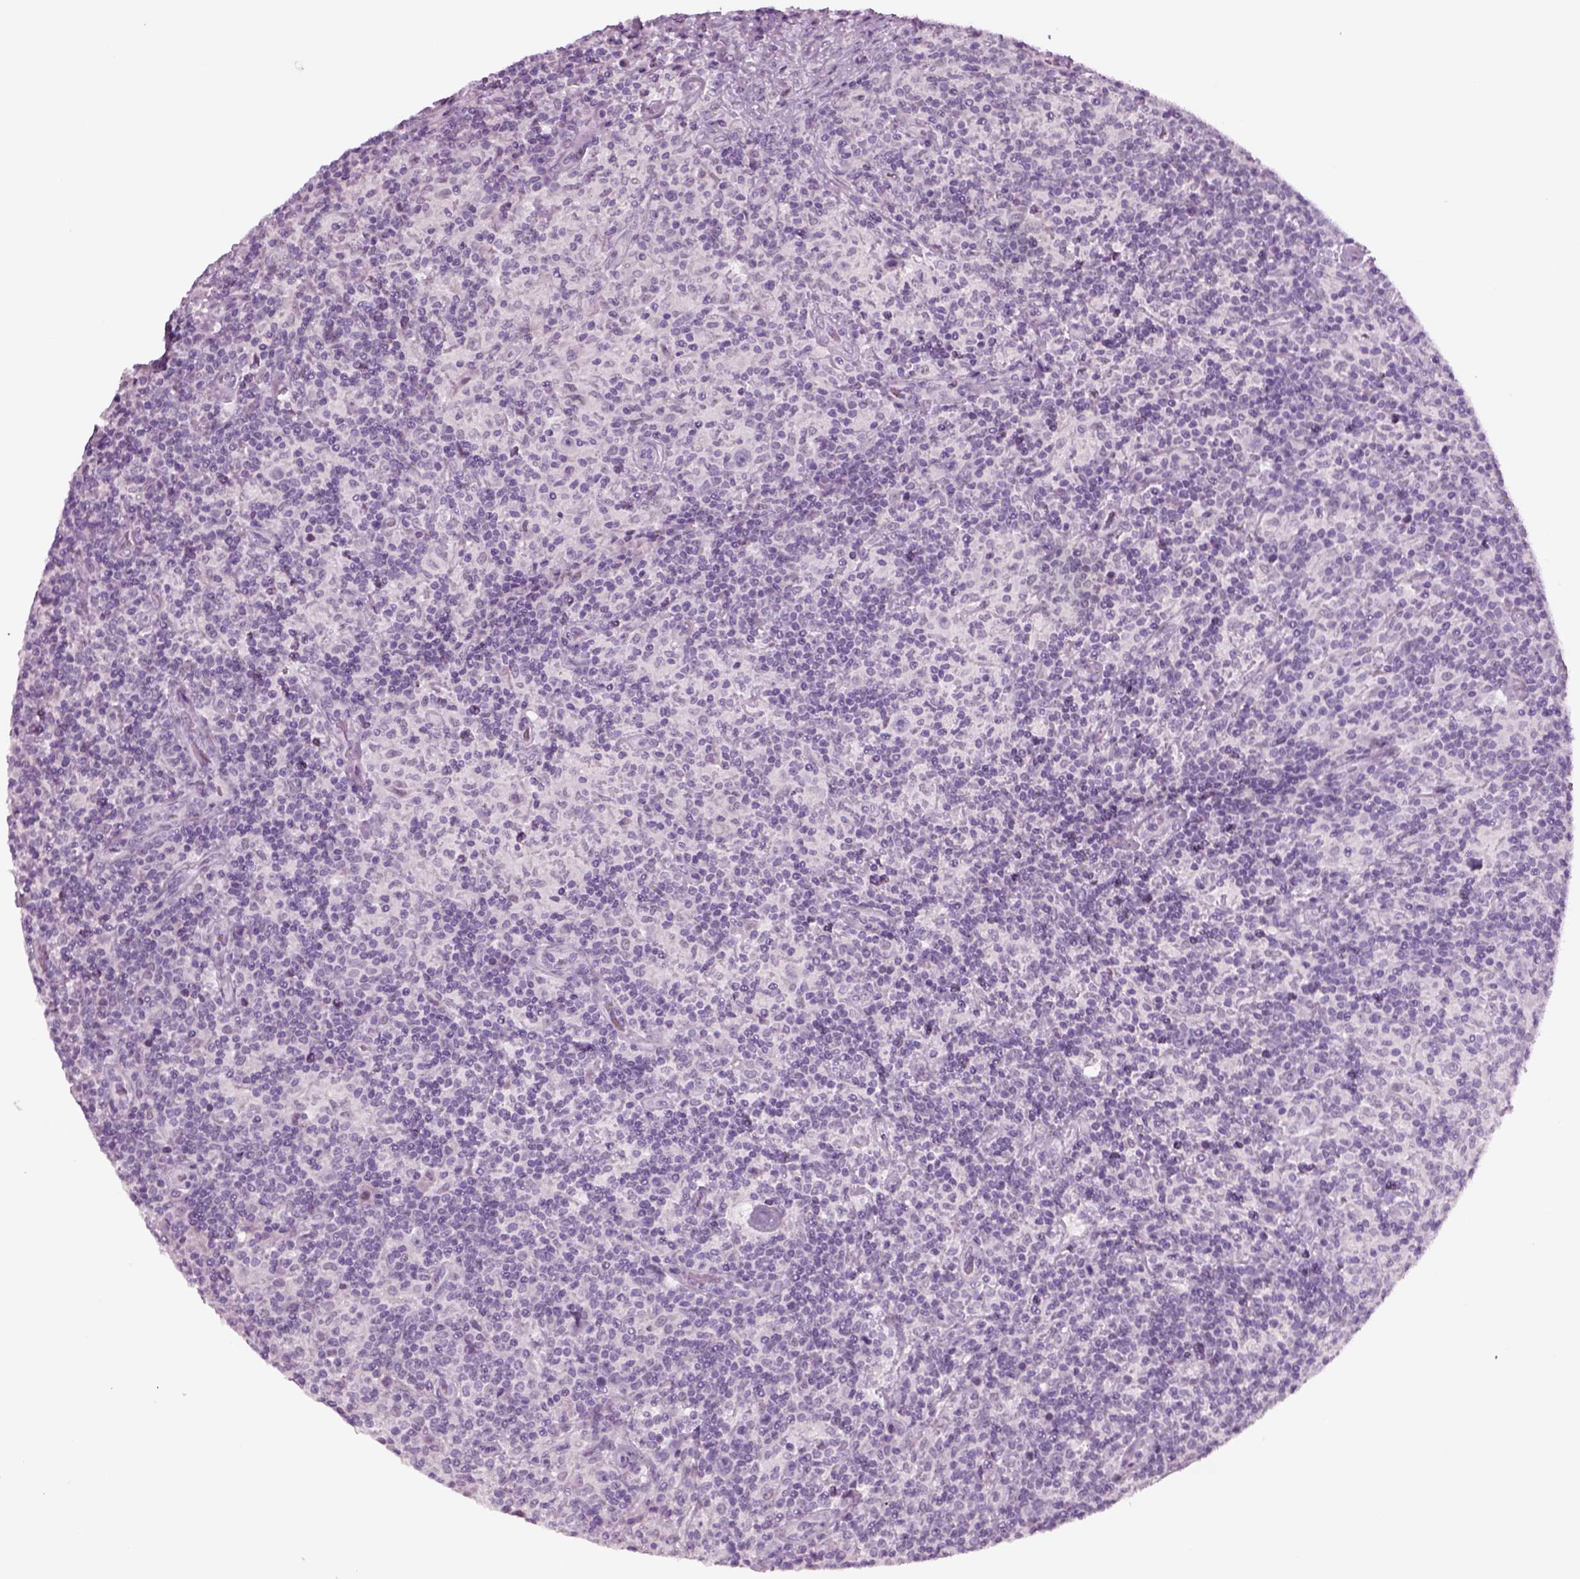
{"staining": {"intensity": "negative", "quantity": "none", "location": "none"}, "tissue": "lymphoma", "cell_type": "Tumor cells", "image_type": "cancer", "snomed": [{"axis": "morphology", "description": "Hodgkin's disease, NOS"}, {"axis": "topography", "description": "Lymph node"}], "caption": "This is an IHC image of human Hodgkin's disease. There is no staining in tumor cells.", "gene": "KRT75", "patient": {"sex": "male", "age": 70}}